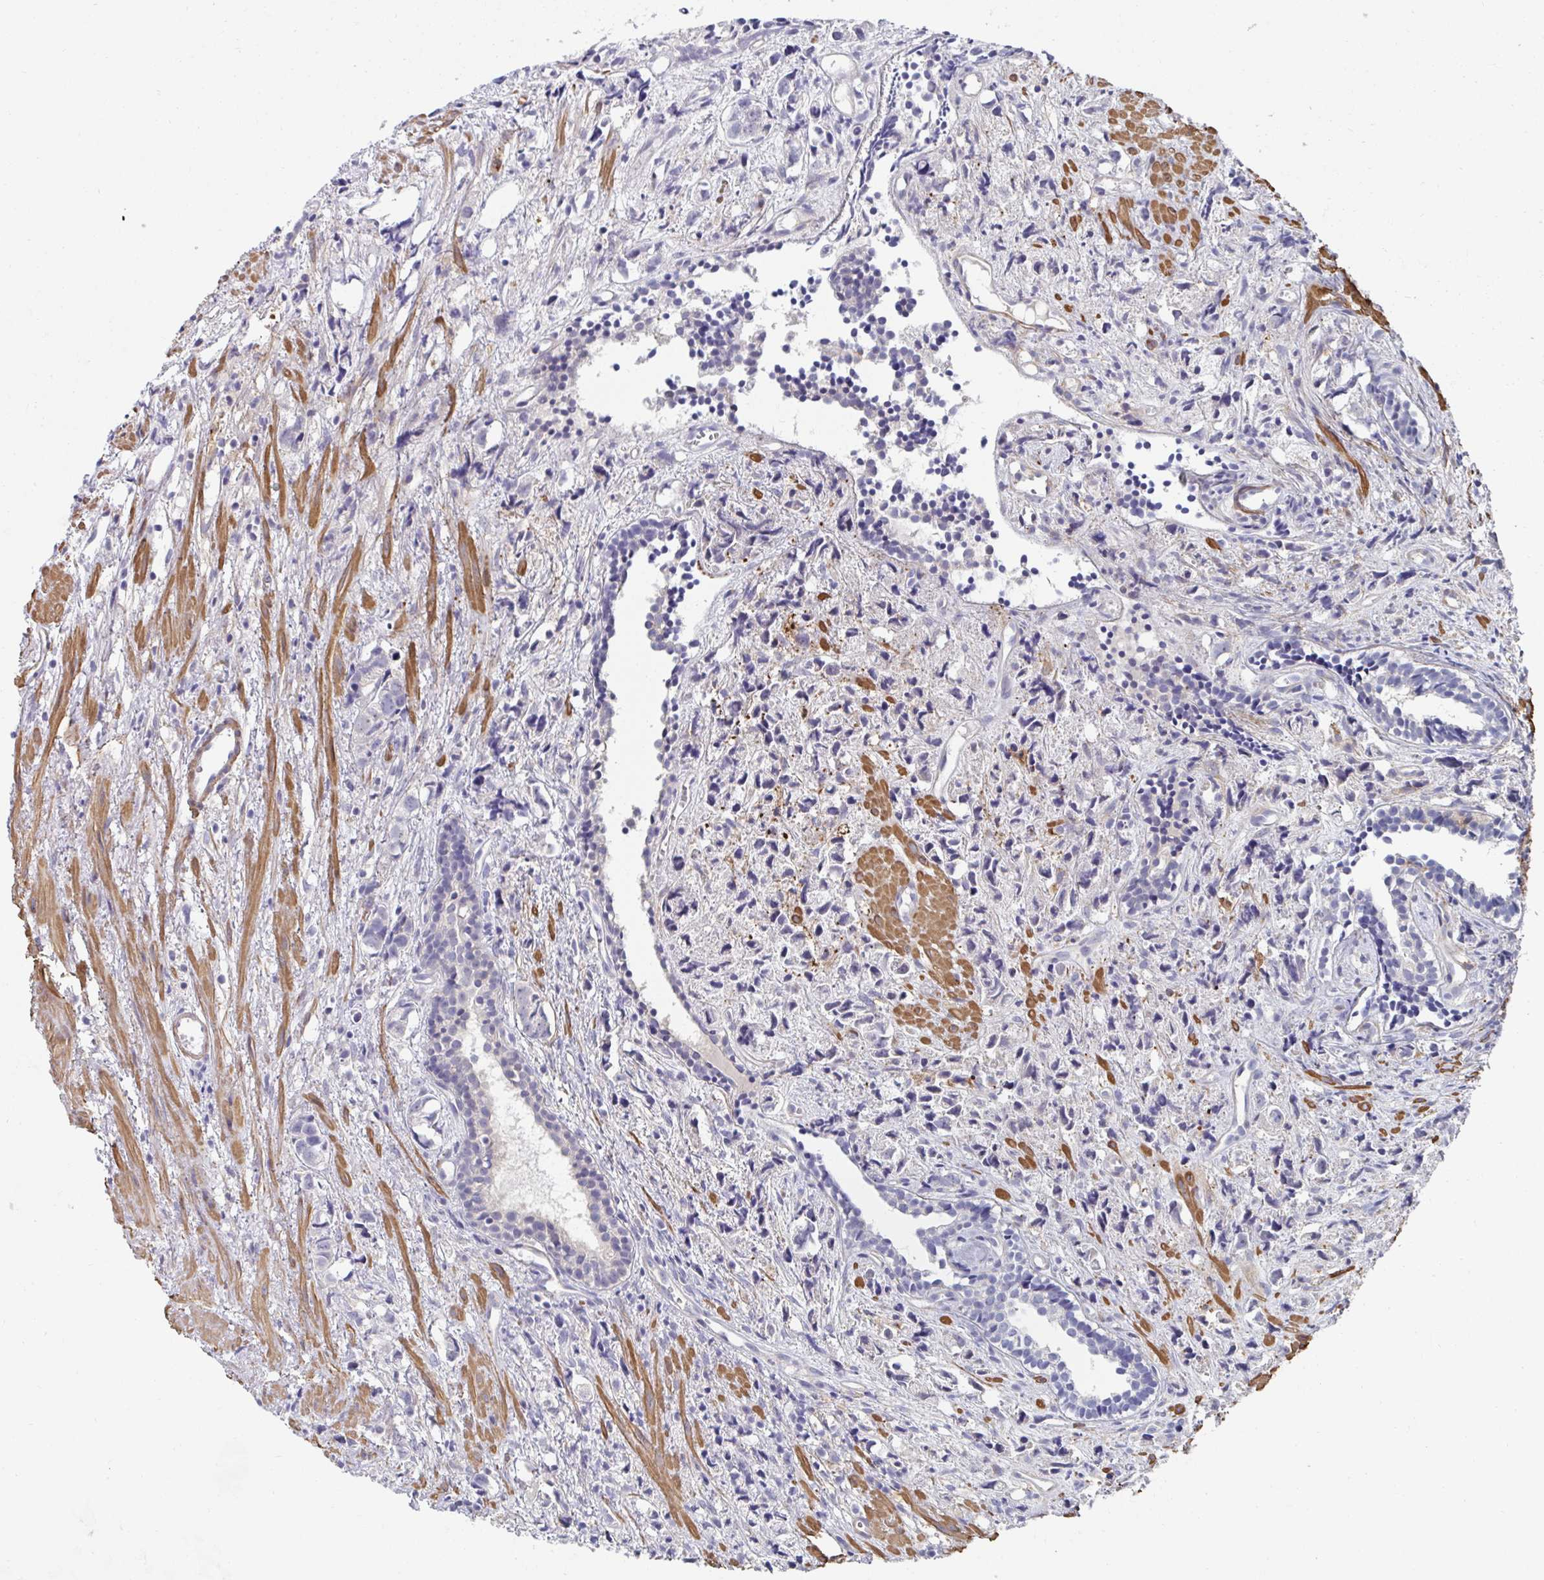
{"staining": {"intensity": "negative", "quantity": "none", "location": "none"}, "tissue": "prostate cancer", "cell_type": "Tumor cells", "image_type": "cancer", "snomed": [{"axis": "morphology", "description": "Adenocarcinoma, High grade"}, {"axis": "topography", "description": "Prostate"}], "caption": "Protein analysis of prostate cancer shows no significant positivity in tumor cells.", "gene": "FBXL13", "patient": {"sex": "male", "age": 58}}